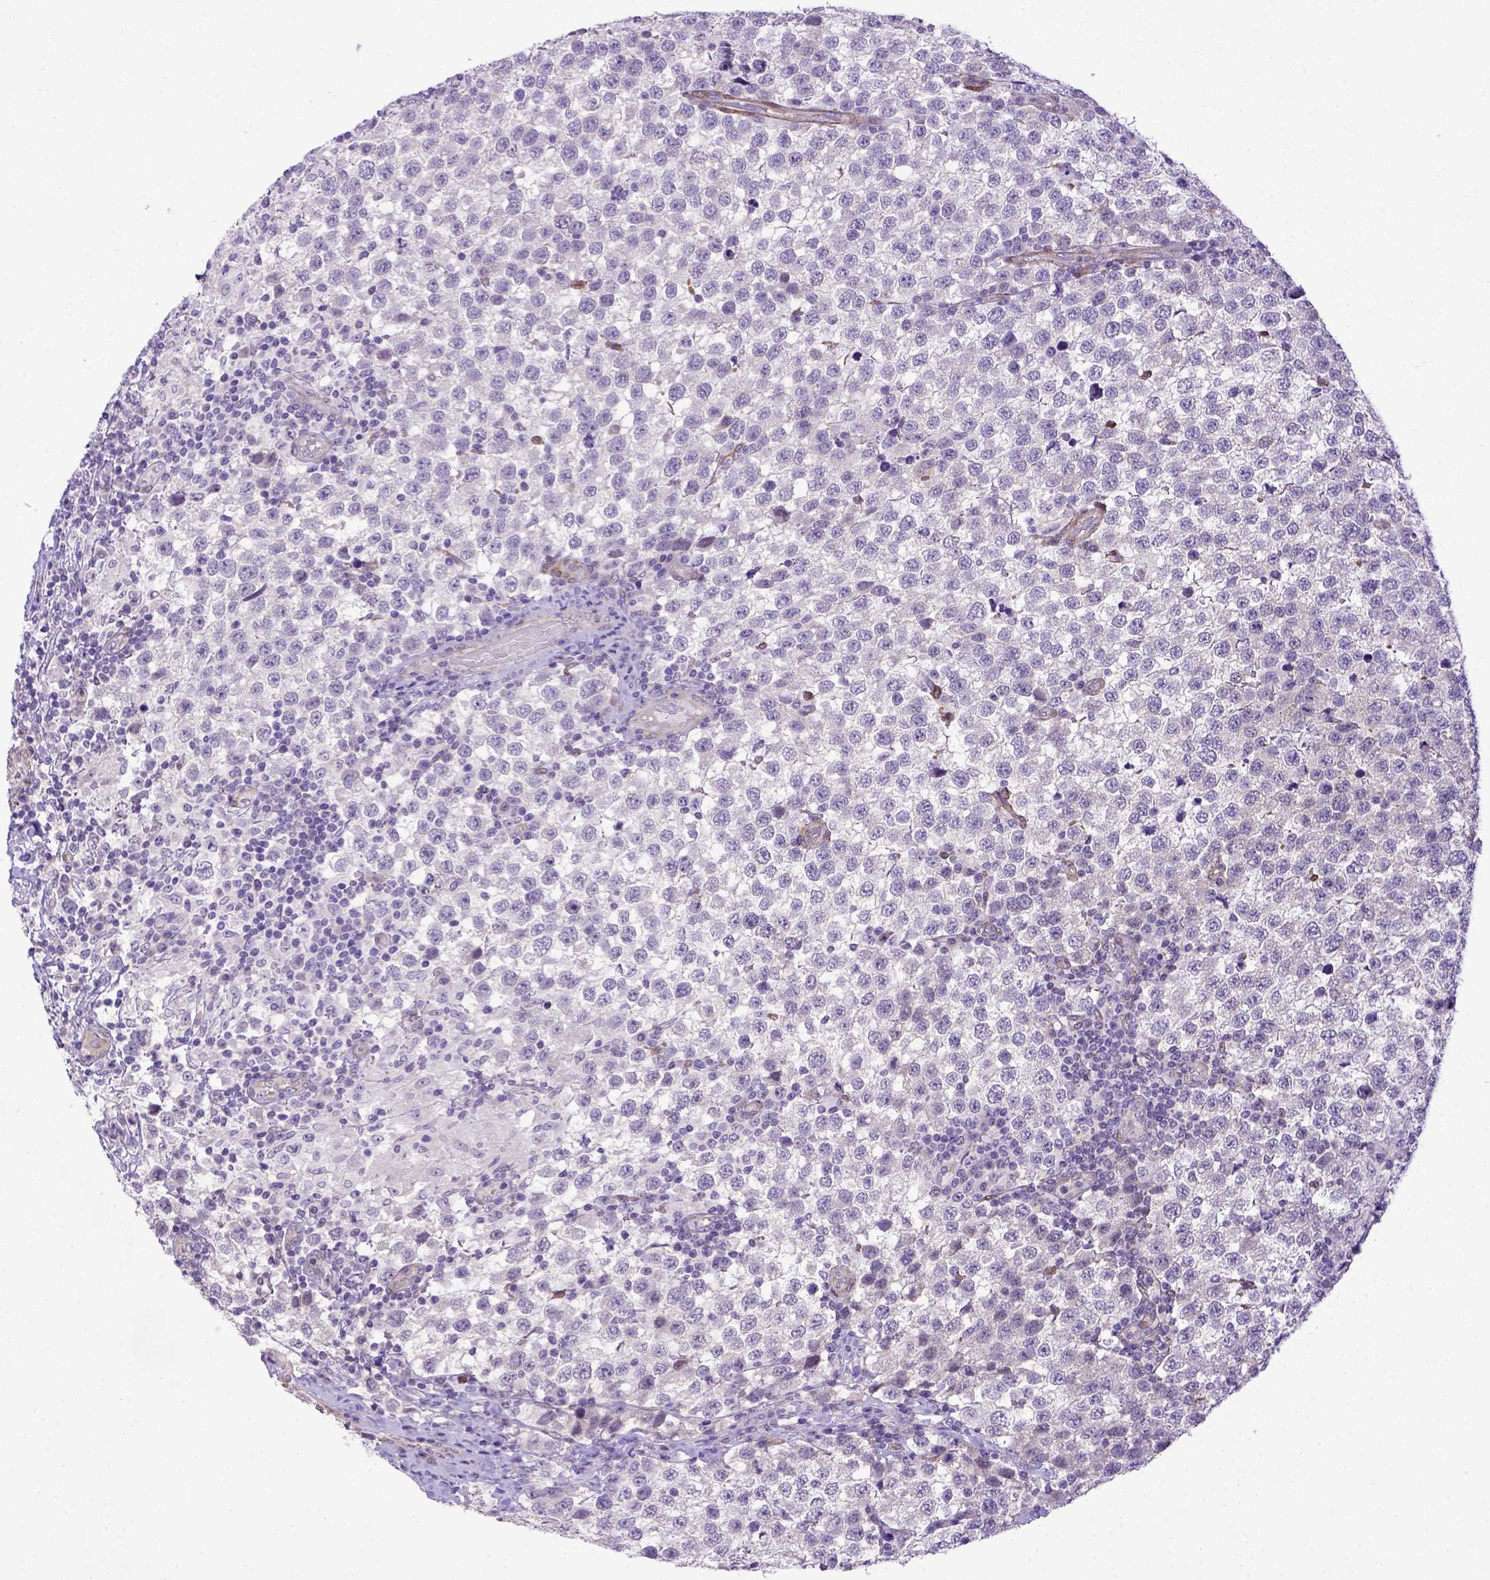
{"staining": {"intensity": "negative", "quantity": "none", "location": "none"}, "tissue": "testis cancer", "cell_type": "Tumor cells", "image_type": "cancer", "snomed": [{"axis": "morphology", "description": "Seminoma, NOS"}, {"axis": "topography", "description": "Testis"}], "caption": "Tumor cells show no significant protein expression in seminoma (testis). Brightfield microscopy of immunohistochemistry stained with DAB (3,3'-diaminobenzidine) (brown) and hematoxylin (blue), captured at high magnification.", "gene": "BTN1A1", "patient": {"sex": "male", "age": 34}}